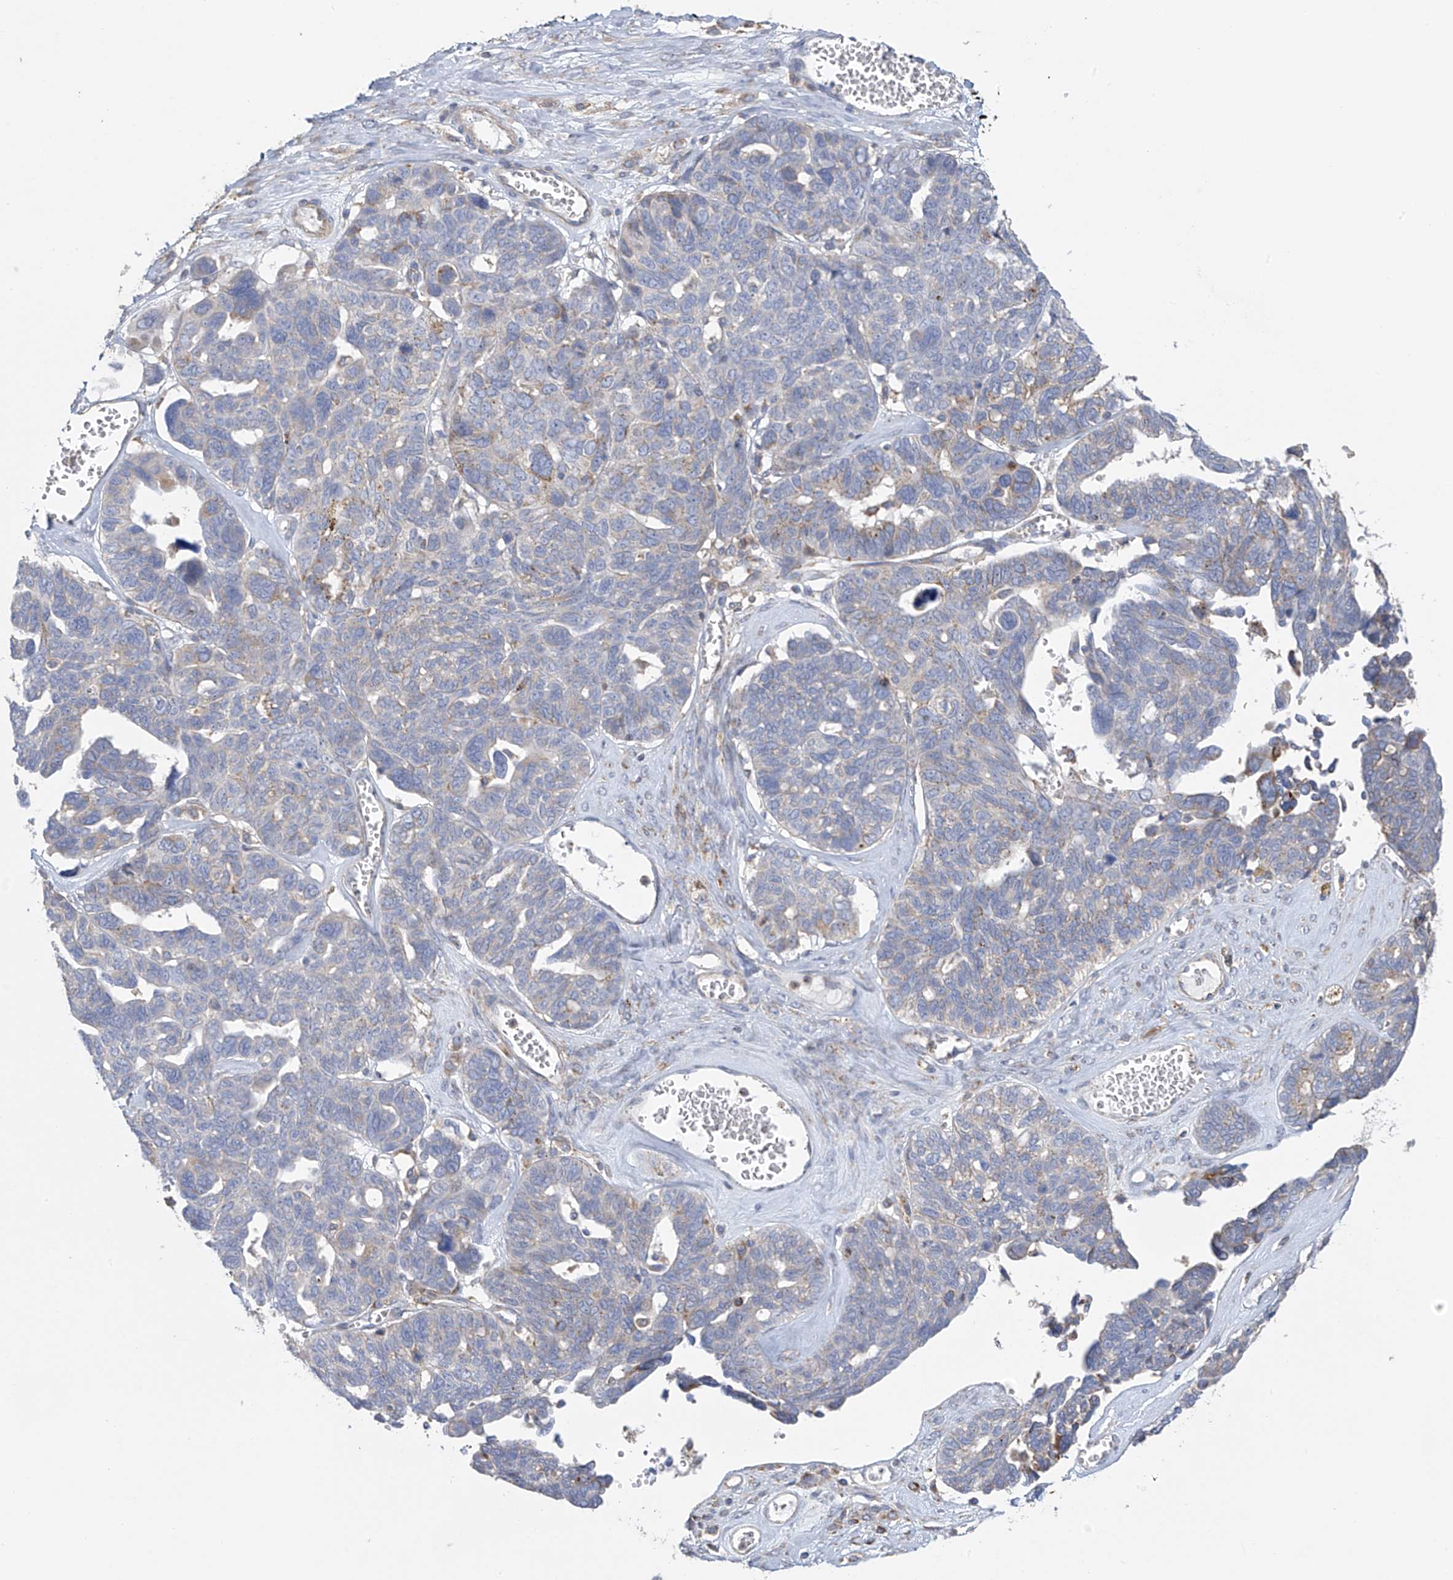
{"staining": {"intensity": "moderate", "quantity": "<25%", "location": "cytoplasmic/membranous"}, "tissue": "ovarian cancer", "cell_type": "Tumor cells", "image_type": "cancer", "snomed": [{"axis": "morphology", "description": "Cystadenocarcinoma, serous, NOS"}, {"axis": "topography", "description": "Ovary"}], "caption": "Tumor cells demonstrate low levels of moderate cytoplasmic/membranous expression in approximately <25% of cells in human serous cystadenocarcinoma (ovarian).", "gene": "ITM2B", "patient": {"sex": "female", "age": 79}}